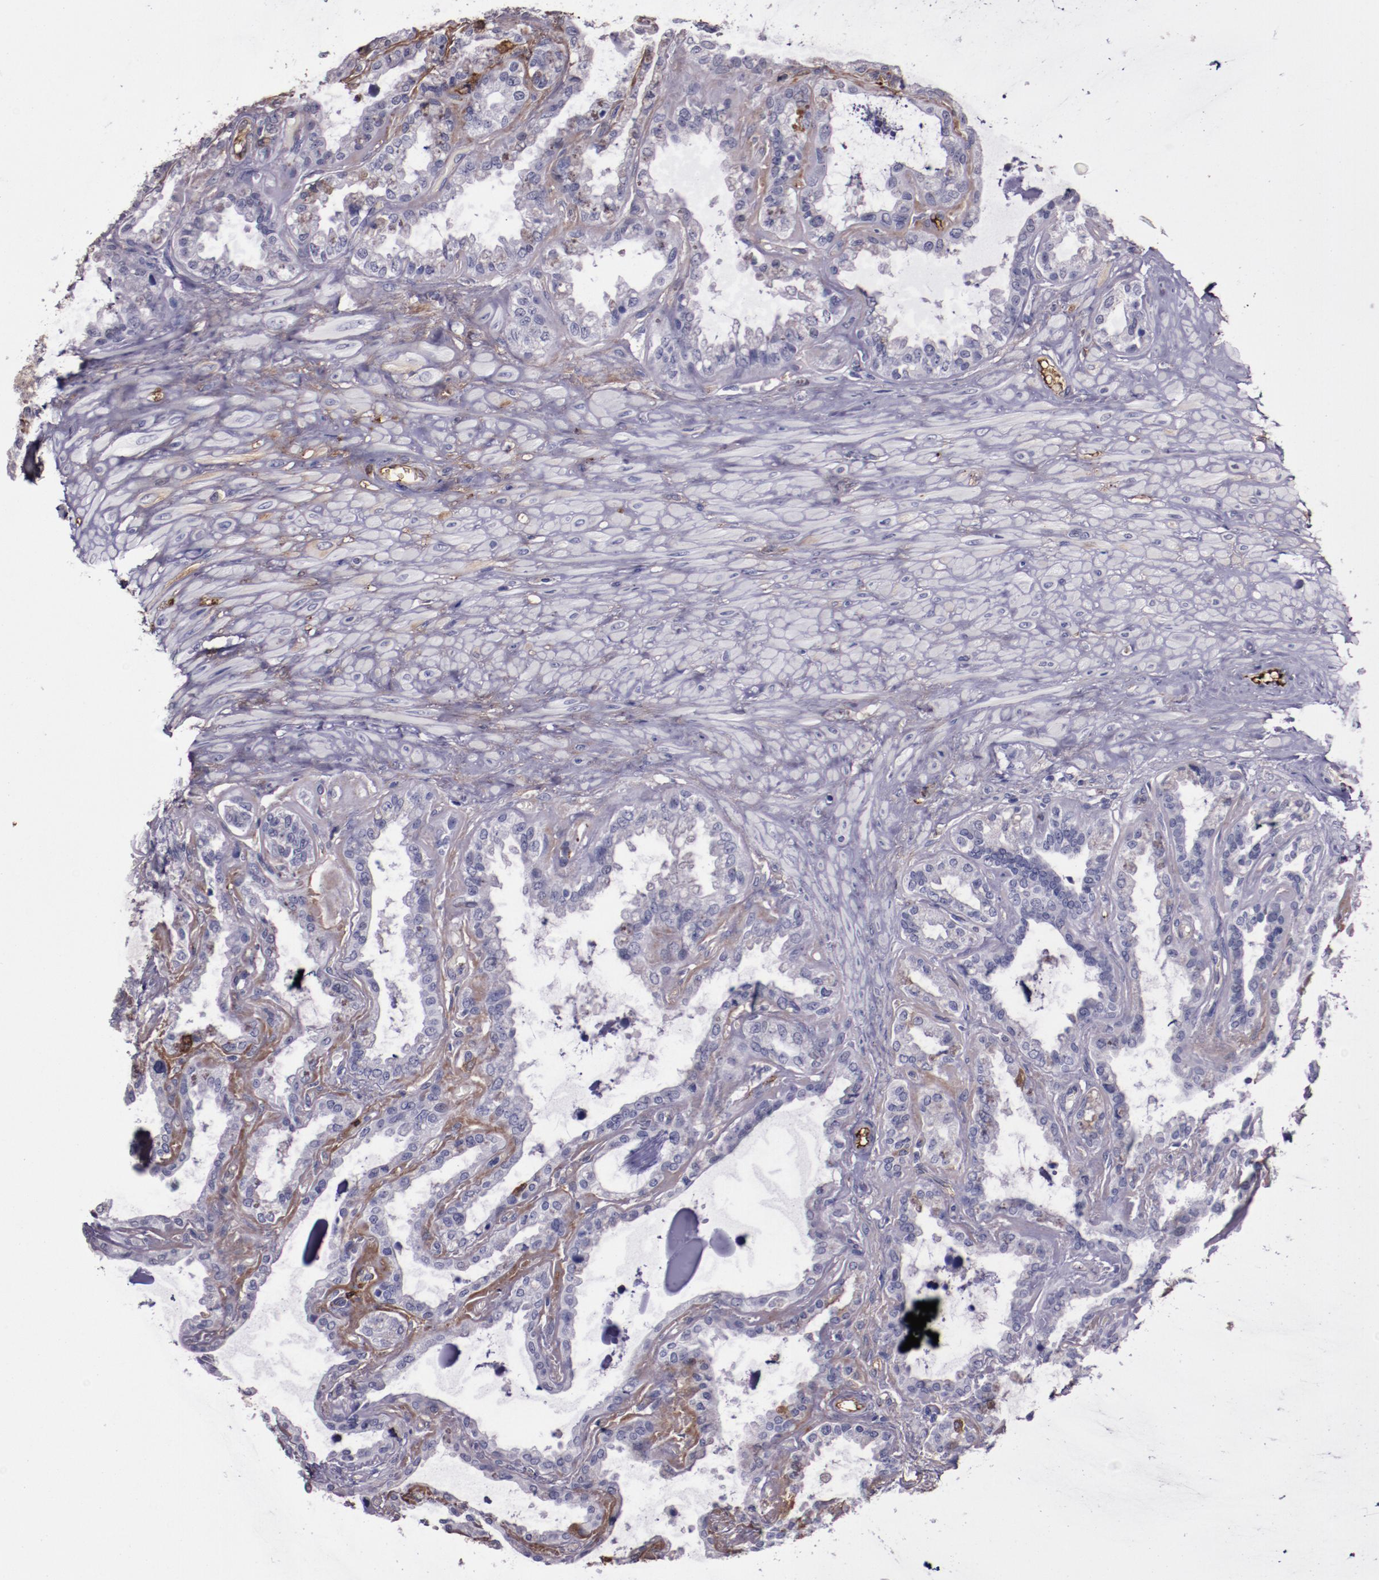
{"staining": {"intensity": "negative", "quantity": "none", "location": "none"}, "tissue": "seminal vesicle", "cell_type": "Glandular cells", "image_type": "normal", "snomed": [{"axis": "morphology", "description": "Normal tissue, NOS"}, {"axis": "morphology", "description": "Inflammation, NOS"}, {"axis": "topography", "description": "Urinary bladder"}, {"axis": "topography", "description": "Prostate"}, {"axis": "topography", "description": "Seminal veicle"}], "caption": "Immunohistochemical staining of benign human seminal vesicle exhibits no significant positivity in glandular cells.", "gene": "A2M", "patient": {"sex": "male", "age": 82}}